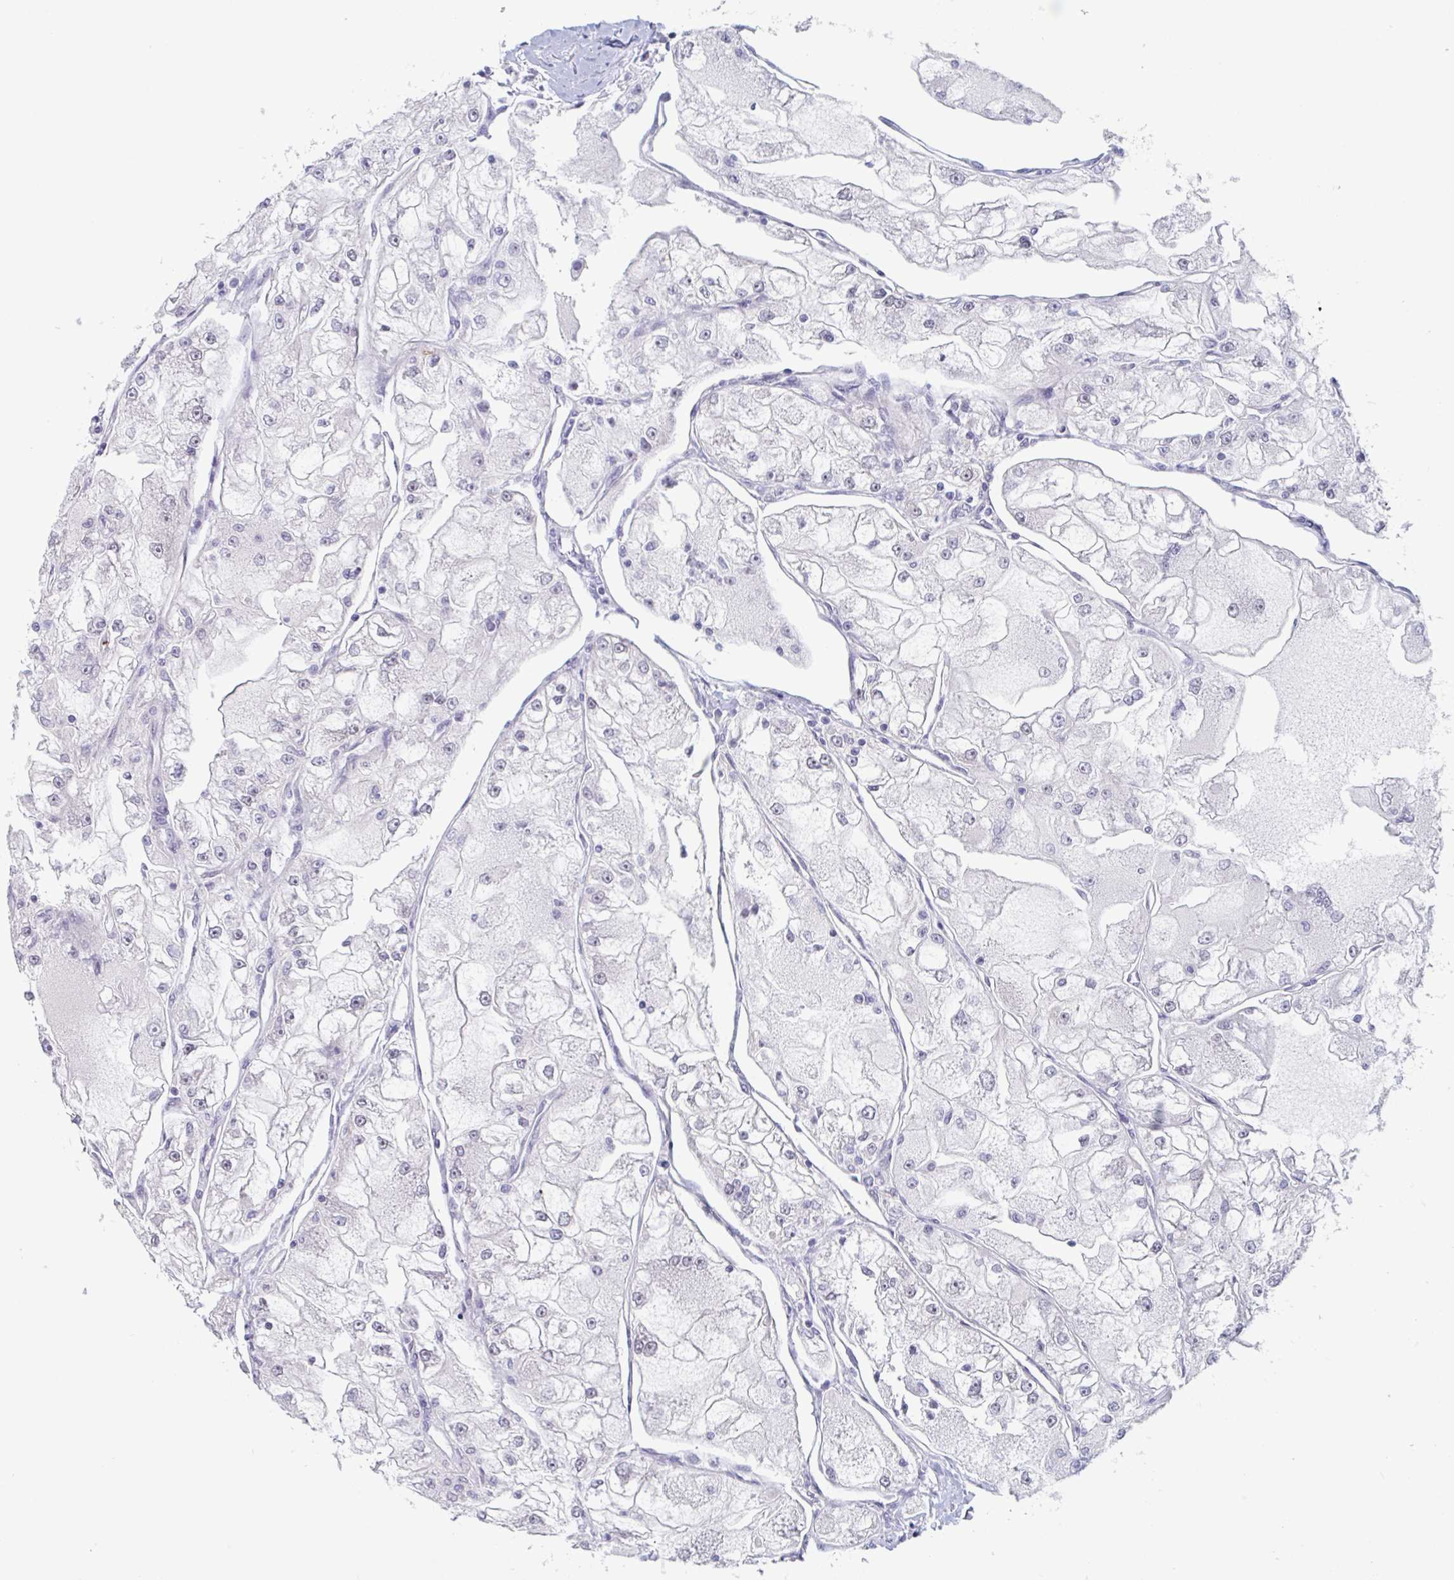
{"staining": {"intensity": "negative", "quantity": "none", "location": "none"}, "tissue": "renal cancer", "cell_type": "Tumor cells", "image_type": "cancer", "snomed": [{"axis": "morphology", "description": "Adenocarcinoma, NOS"}, {"axis": "topography", "description": "Kidney"}], "caption": "There is no significant expression in tumor cells of renal adenocarcinoma.", "gene": "KDM4D", "patient": {"sex": "female", "age": 72}}